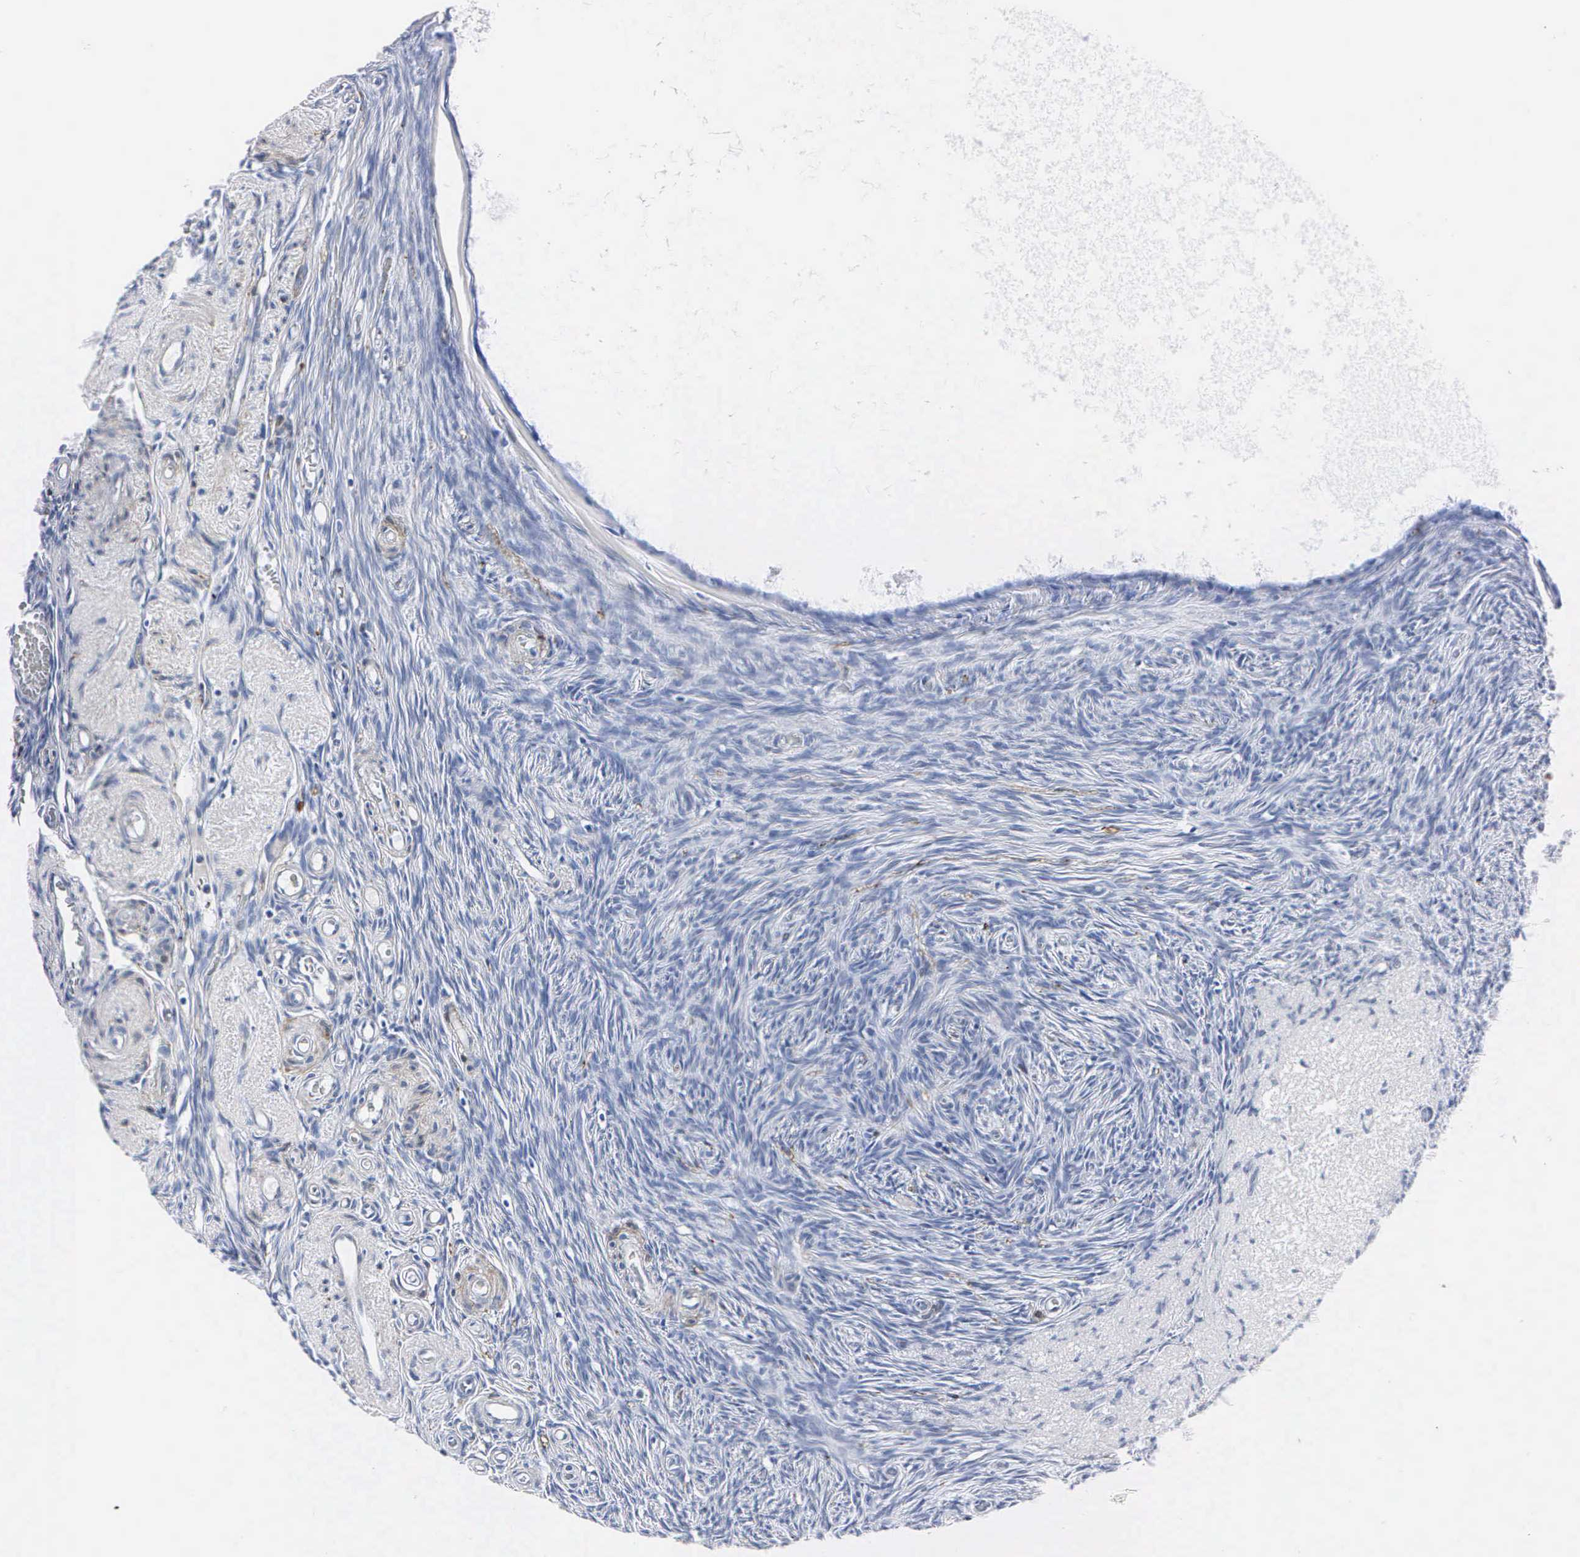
{"staining": {"intensity": "negative", "quantity": "none", "location": "none"}, "tissue": "ovary", "cell_type": "Follicle cells", "image_type": "normal", "snomed": [{"axis": "morphology", "description": "Normal tissue, NOS"}, {"axis": "topography", "description": "Ovary"}], "caption": "Ovary was stained to show a protein in brown. There is no significant positivity in follicle cells.", "gene": "ENO2", "patient": {"sex": "female", "age": 78}}